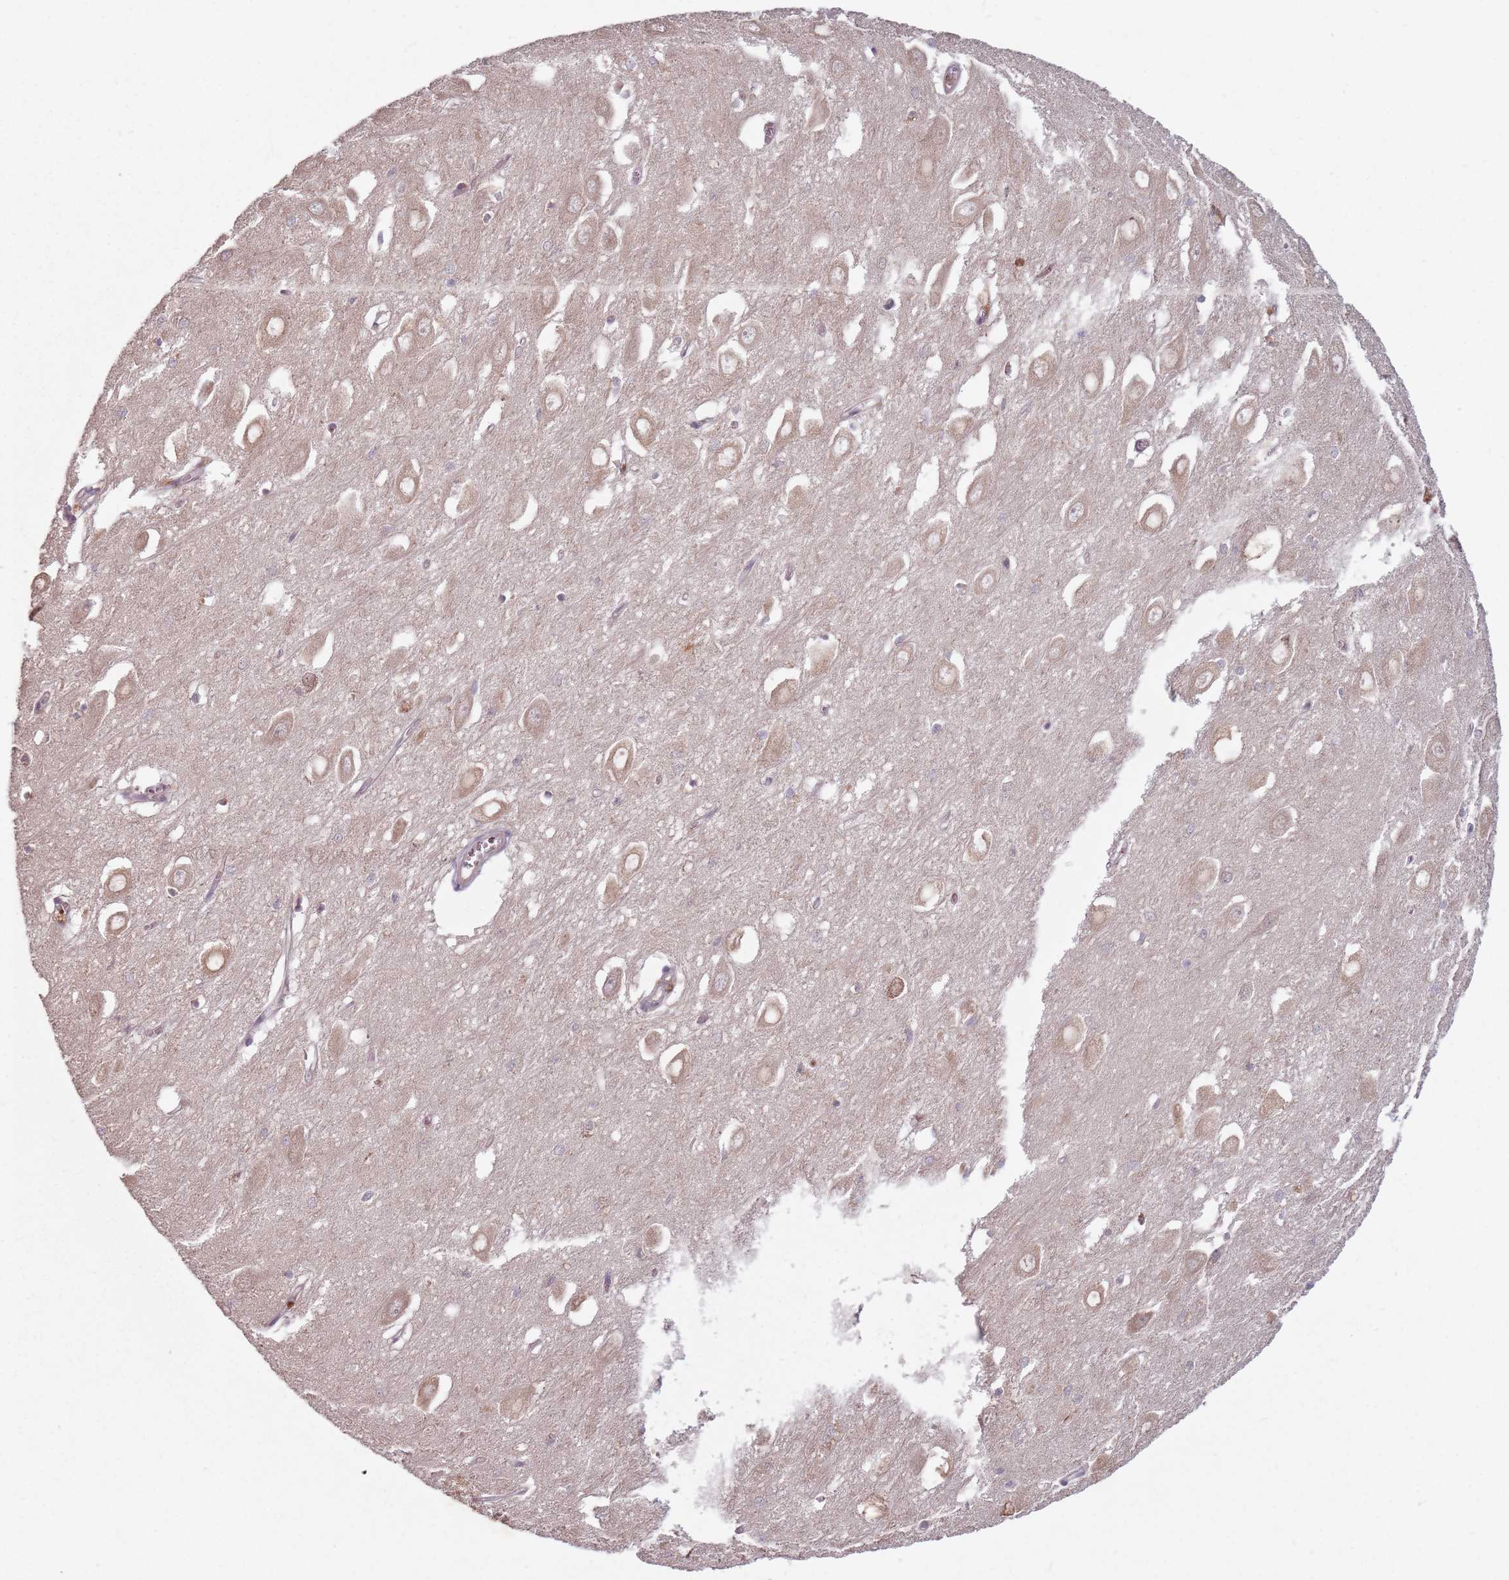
{"staining": {"intensity": "moderate", "quantity": "<25%", "location": "cytoplasmic/membranous"}, "tissue": "hippocampus", "cell_type": "Glial cells", "image_type": "normal", "snomed": [{"axis": "morphology", "description": "Normal tissue, NOS"}, {"axis": "topography", "description": "Hippocampus"}], "caption": "Immunohistochemistry of benign human hippocampus displays low levels of moderate cytoplasmic/membranous staining in approximately <25% of glial cells.", "gene": "GPR180", "patient": {"sex": "female", "age": 64}}